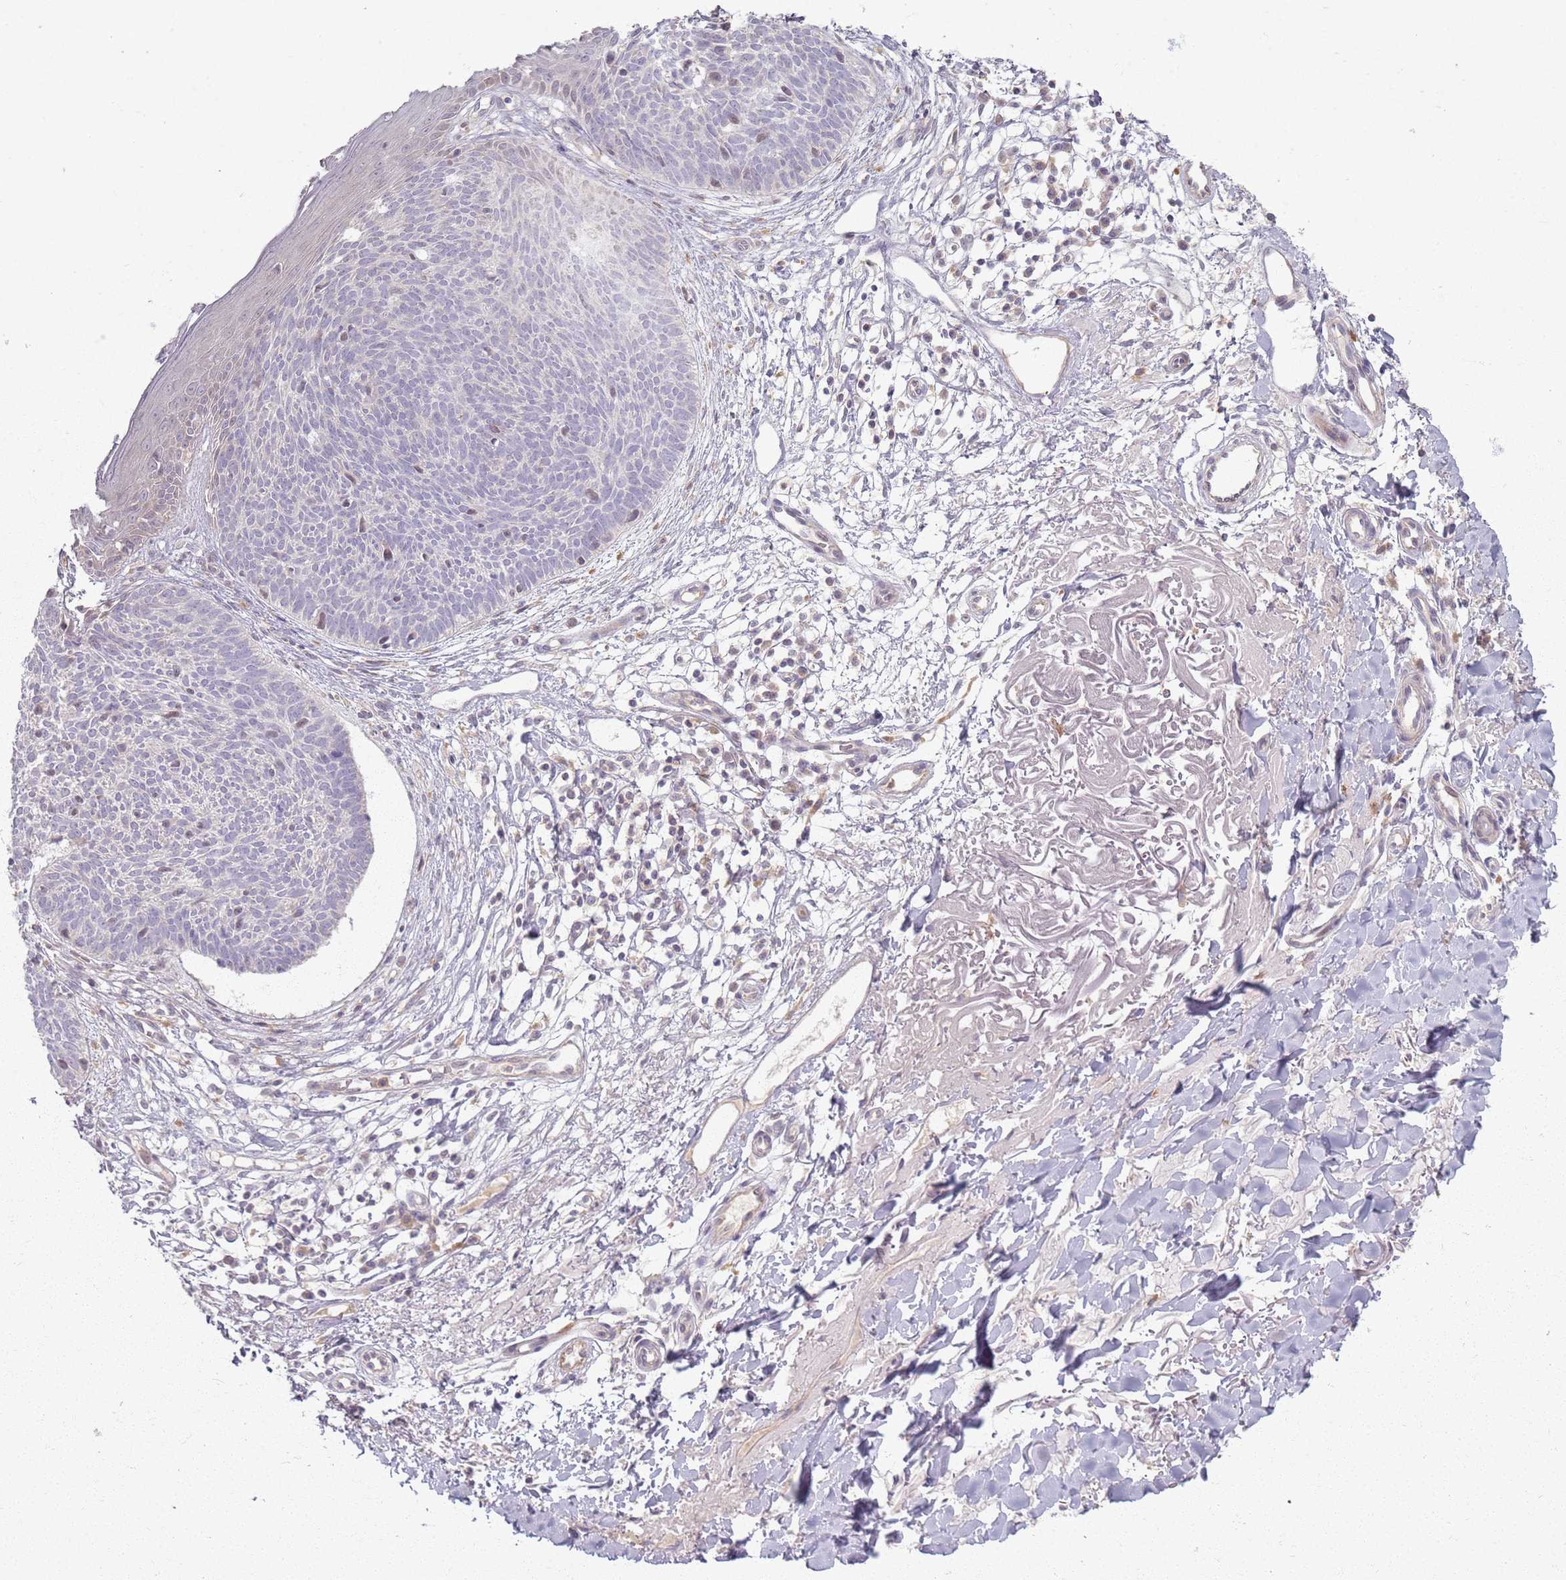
{"staining": {"intensity": "weak", "quantity": "<25%", "location": "nuclear"}, "tissue": "skin cancer", "cell_type": "Tumor cells", "image_type": "cancer", "snomed": [{"axis": "morphology", "description": "Basal cell carcinoma"}, {"axis": "topography", "description": "Skin"}], "caption": "DAB (3,3'-diaminobenzidine) immunohistochemical staining of human skin cancer (basal cell carcinoma) demonstrates no significant expression in tumor cells.", "gene": "ZDHHC2", "patient": {"sex": "male", "age": 84}}